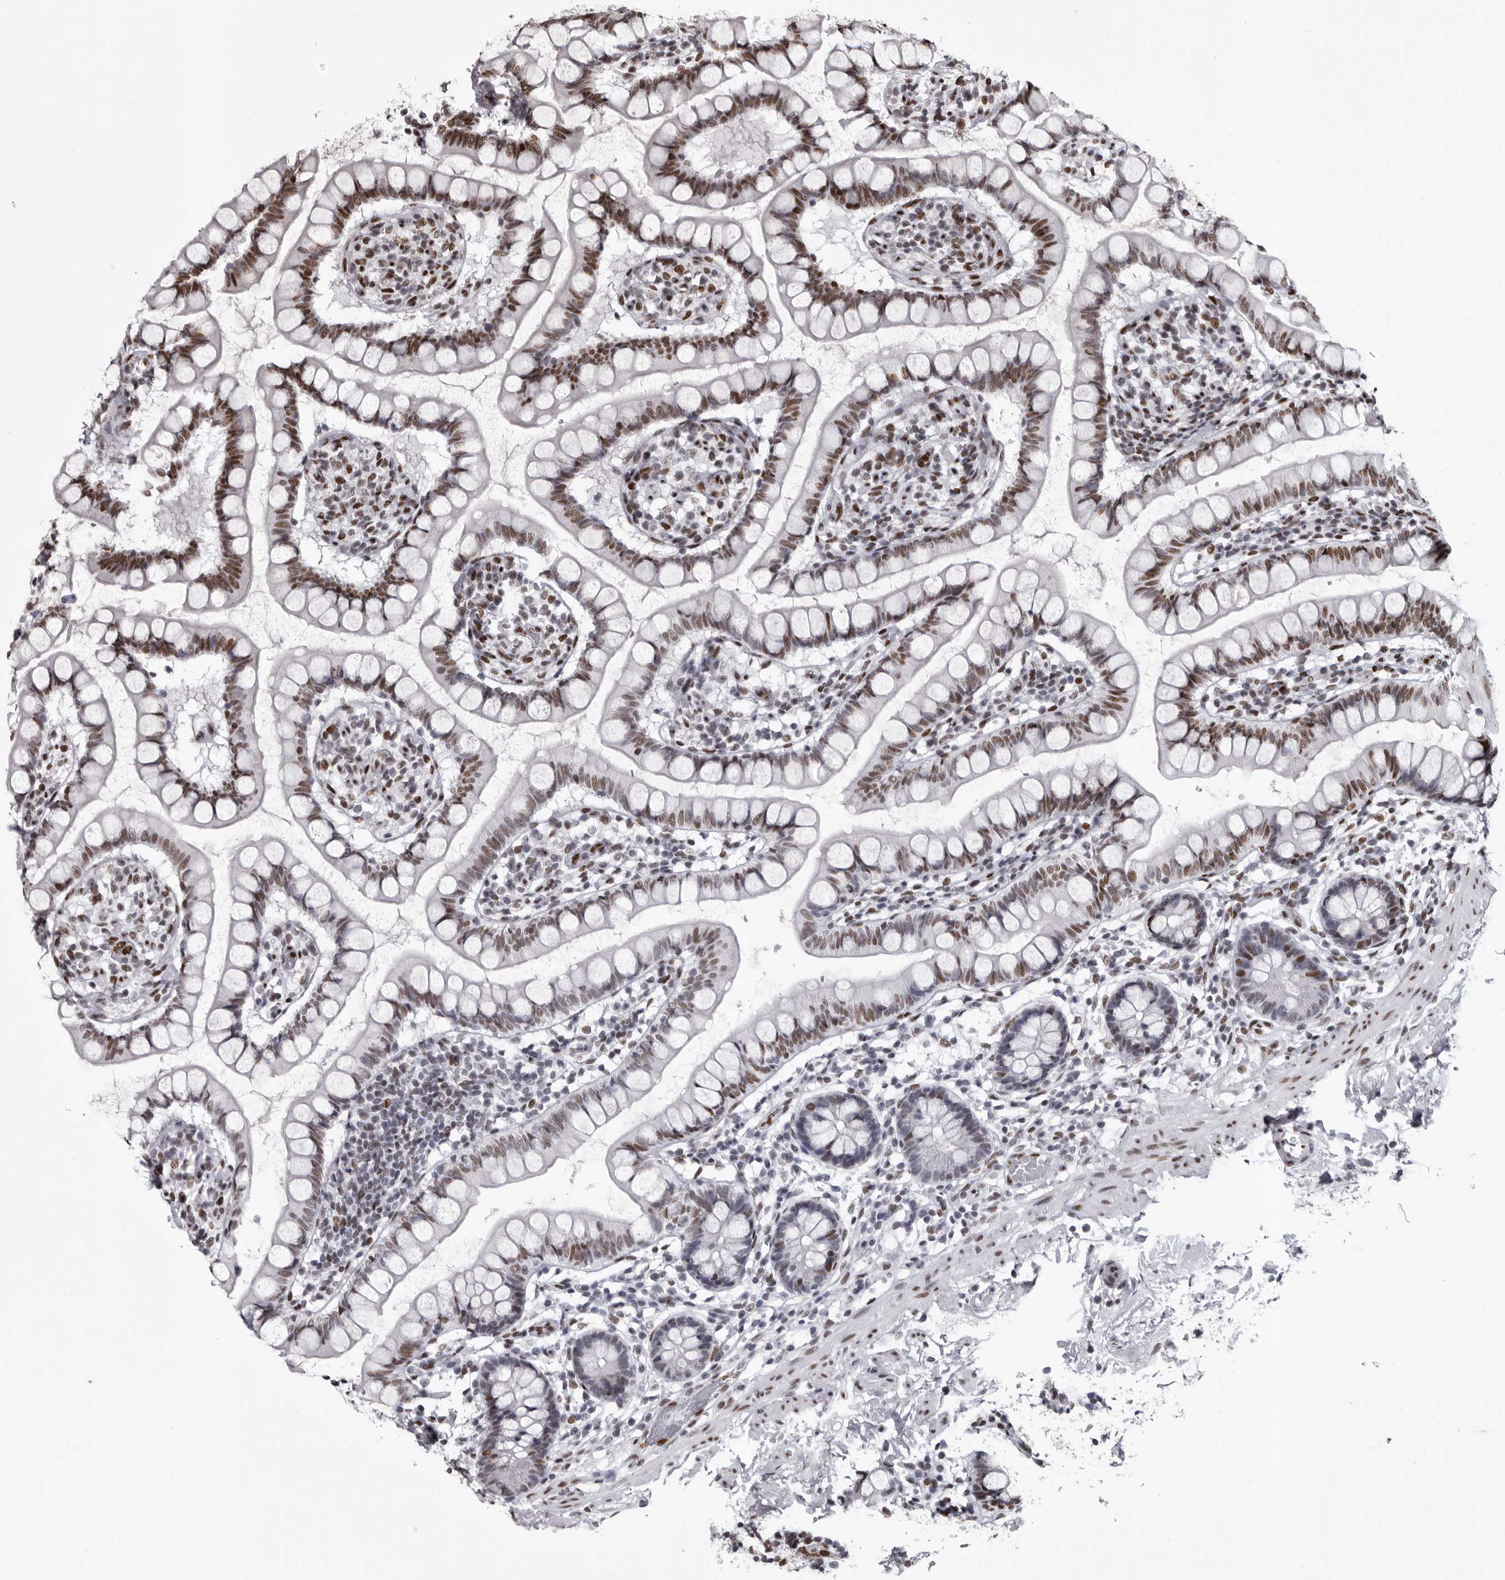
{"staining": {"intensity": "strong", "quantity": "25%-75%", "location": "nuclear"}, "tissue": "small intestine", "cell_type": "Glandular cells", "image_type": "normal", "snomed": [{"axis": "morphology", "description": "Normal tissue, NOS"}, {"axis": "topography", "description": "Small intestine"}], "caption": "A brown stain labels strong nuclear expression of a protein in glandular cells of normal human small intestine.", "gene": "NUMA1", "patient": {"sex": "female", "age": 84}}